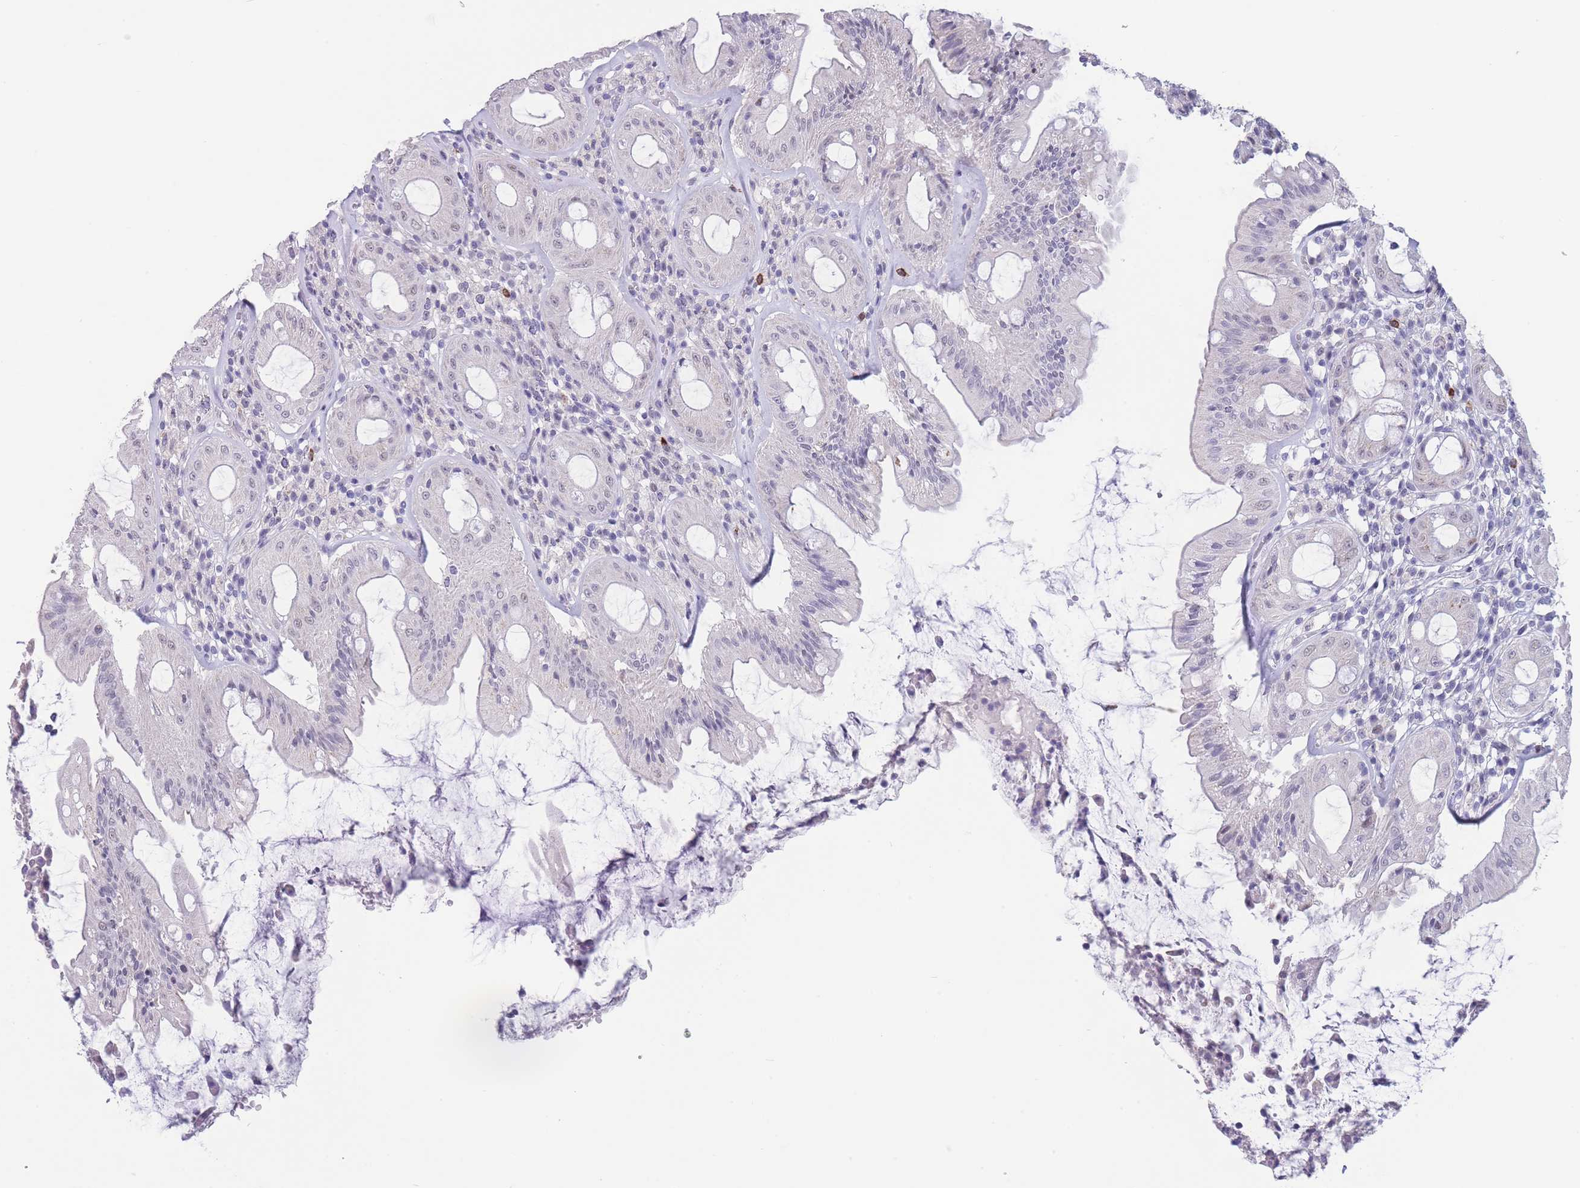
{"staining": {"intensity": "weak", "quantity": "<25%", "location": "cytoplasmic/membranous"}, "tissue": "rectum", "cell_type": "Glandular cells", "image_type": "normal", "snomed": [{"axis": "morphology", "description": "Normal tissue, NOS"}, {"axis": "topography", "description": "Rectum"}], "caption": "Glandular cells show no significant positivity in unremarkable rectum. The staining is performed using DAB (3,3'-diaminobenzidine) brown chromogen with nuclei counter-stained in using hematoxylin.", "gene": "ASAP3", "patient": {"sex": "female", "age": 57}}